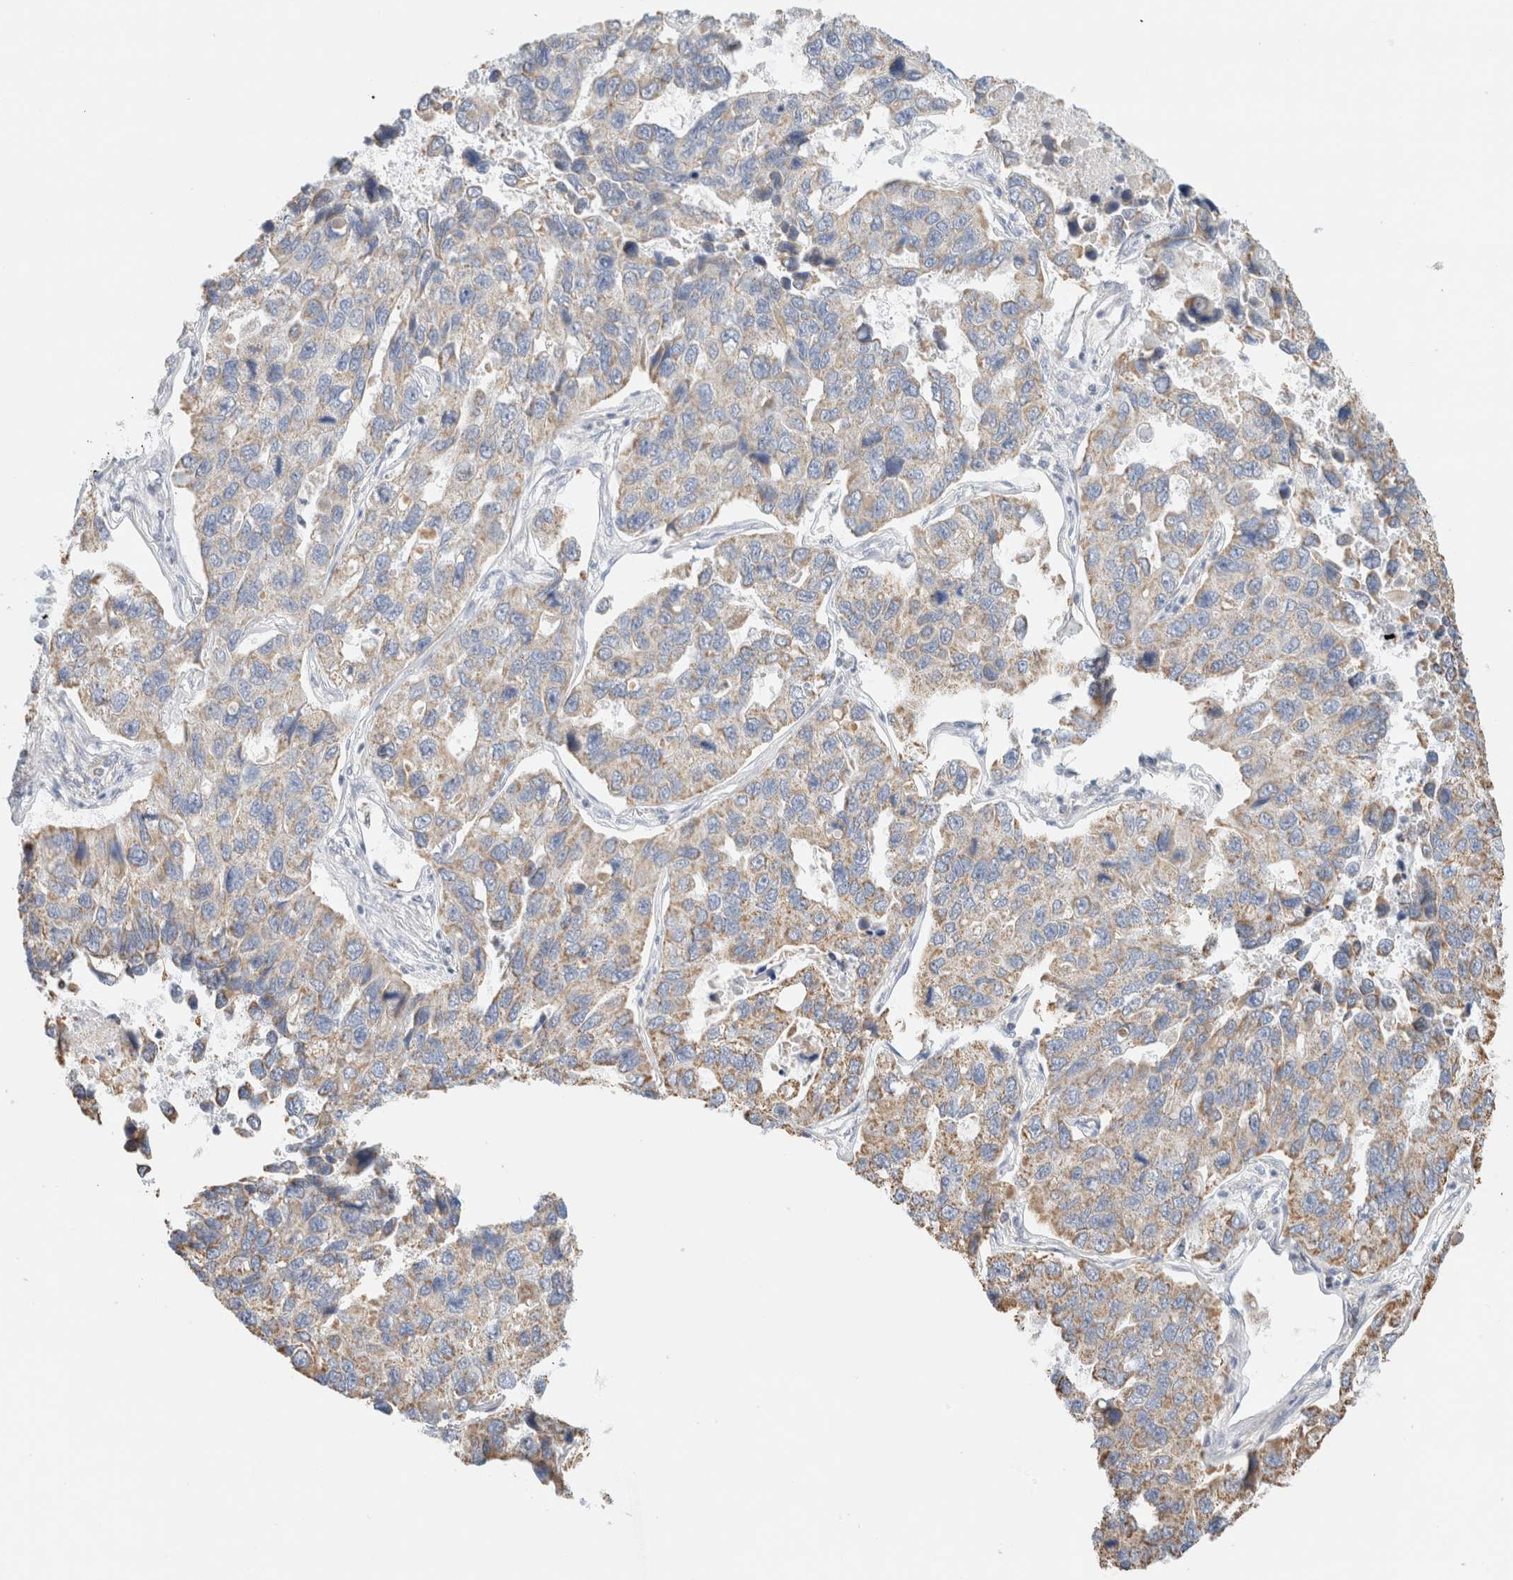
{"staining": {"intensity": "weak", "quantity": "25%-75%", "location": "cytoplasmic/membranous"}, "tissue": "lung cancer", "cell_type": "Tumor cells", "image_type": "cancer", "snomed": [{"axis": "morphology", "description": "Adenocarcinoma, NOS"}, {"axis": "topography", "description": "Lung"}], "caption": "Approximately 25%-75% of tumor cells in adenocarcinoma (lung) reveal weak cytoplasmic/membranous protein positivity as visualized by brown immunohistochemical staining.", "gene": "HDHD3", "patient": {"sex": "male", "age": 64}}